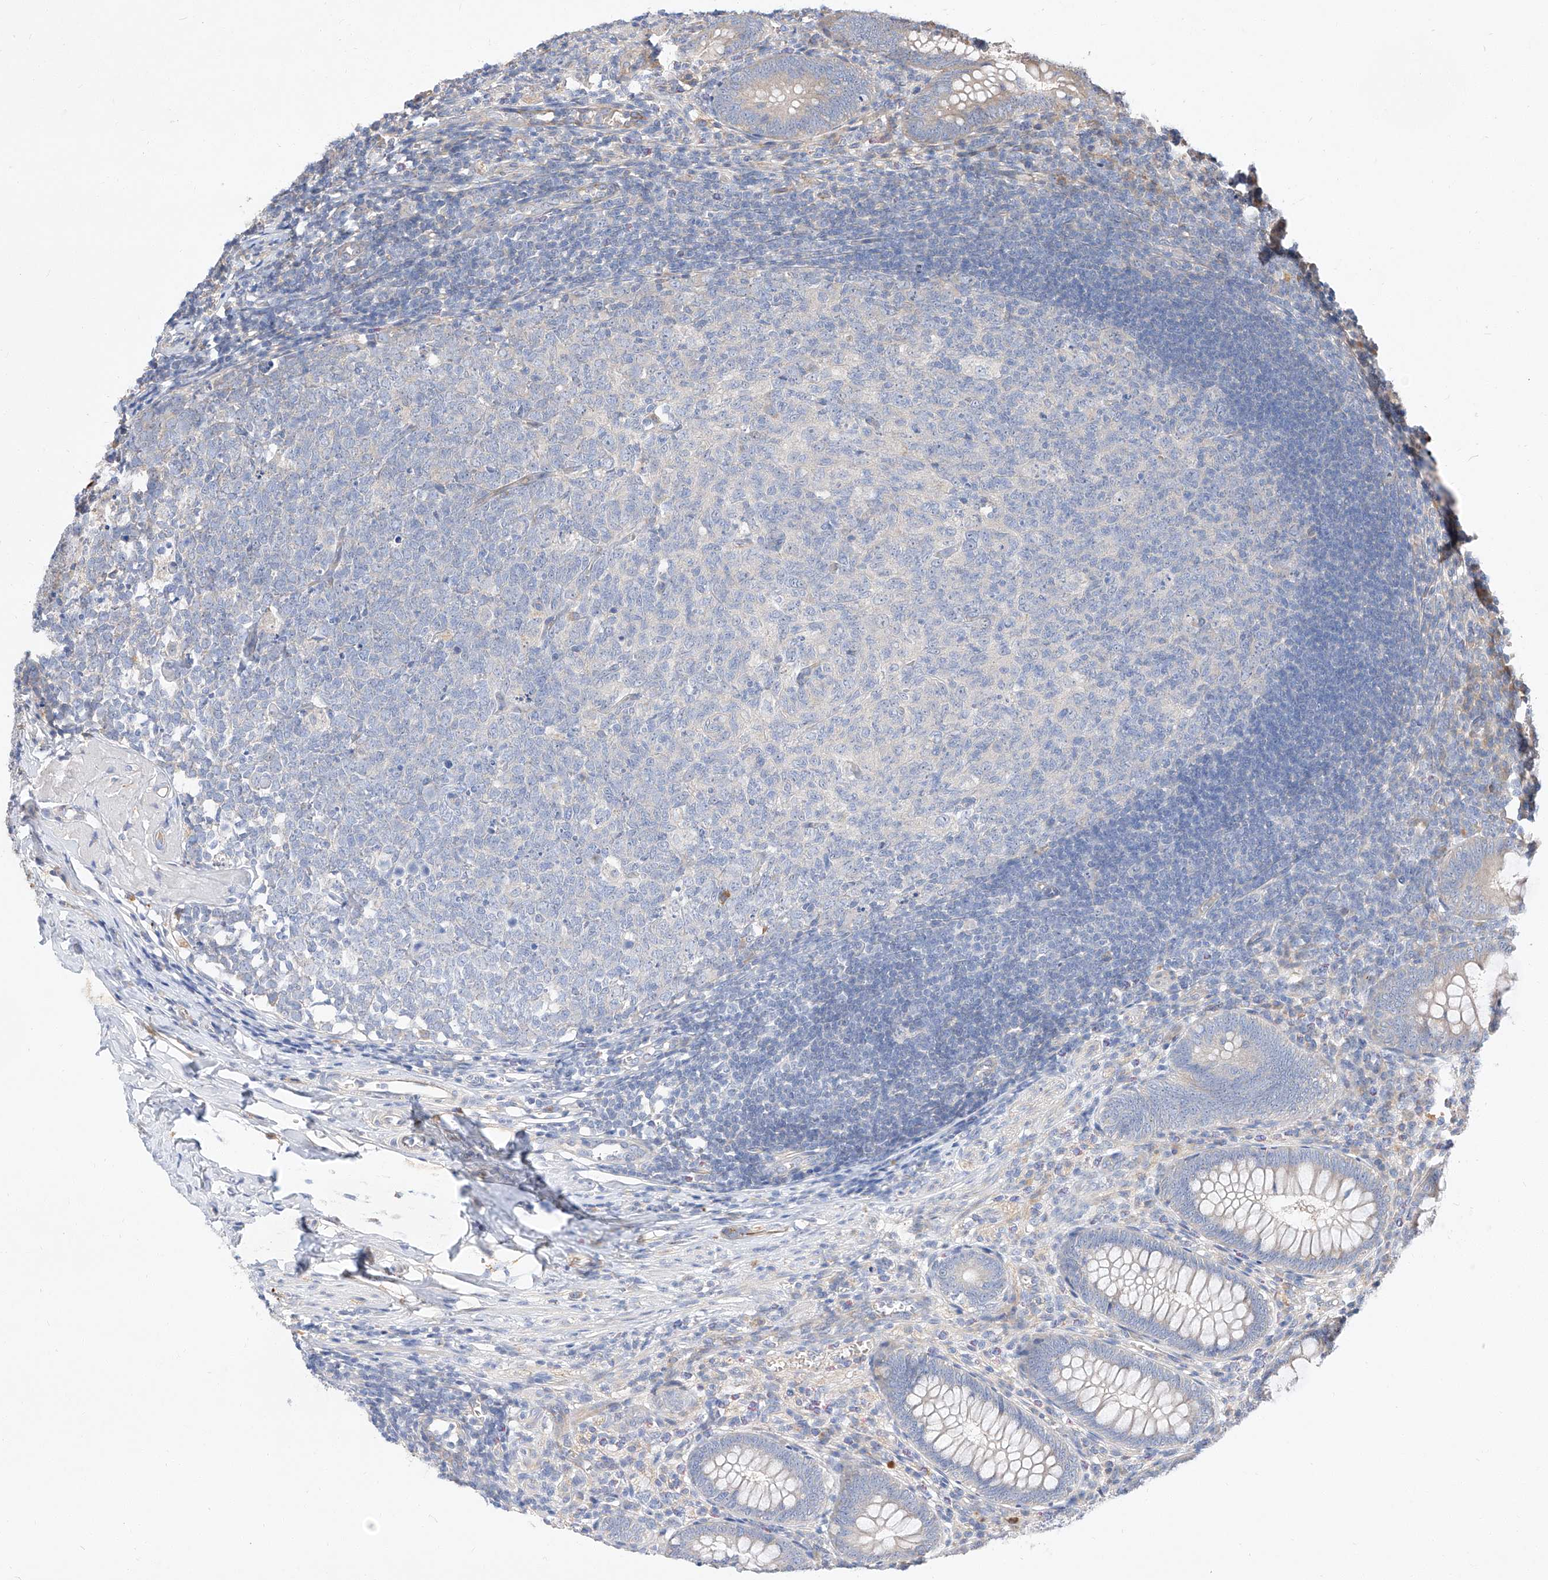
{"staining": {"intensity": "negative", "quantity": "none", "location": "none"}, "tissue": "appendix", "cell_type": "Glandular cells", "image_type": "normal", "snomed": [{"axis": "morphology", "description": "Normal tissue, NOS"}, {"axis": "topography", "description": "Appendix"}], "caption": "Histopathology image shows no significant protein positivity in glandular cells of normal appendix.", "gene": "DIRAS3", "patient": {"sex": "male", "age": 14}}